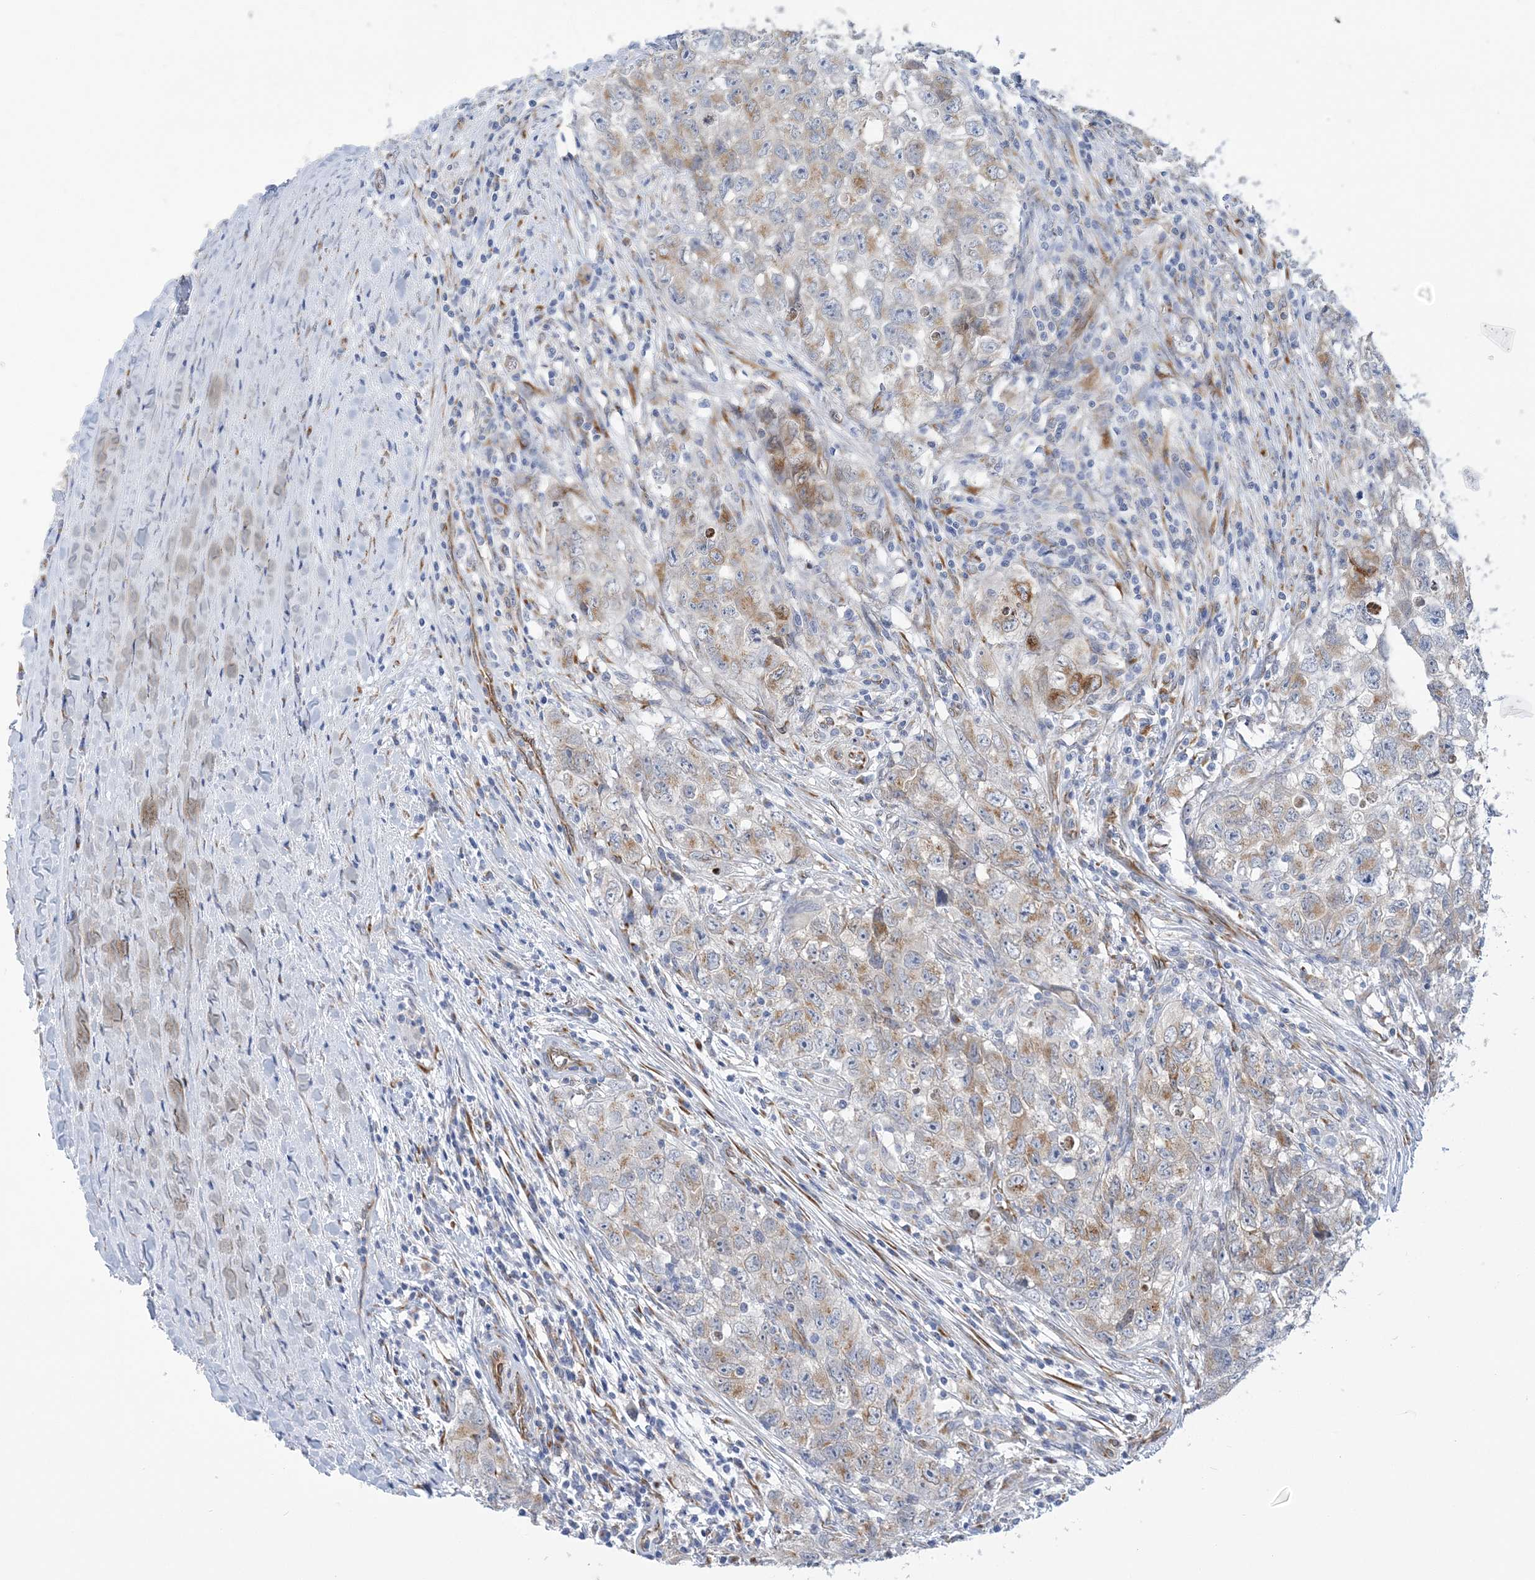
{"staining": {"intensity": "weak", "quantity": "25%-75%", "location": "cytoplasmic/membranous"}, "tissue": "testis cancer", "cell_type": "Tumor cells", "image_type": "cancer", "snomed": [{"axis": "morphology", "description": "Seminoma, NOS"}, {"axis": "morphology", "description": "Carcinoma, Embryonal, NOS"}, {"axis": "topography", "description": "Testis"}], "caption": "A brown stain labels weak cytoplasmic/membranous positivity of a protein in testis cancer tumor cells.", "gene": "PLEKHG4B", "patient": {"sex": "male", "age": 43}}